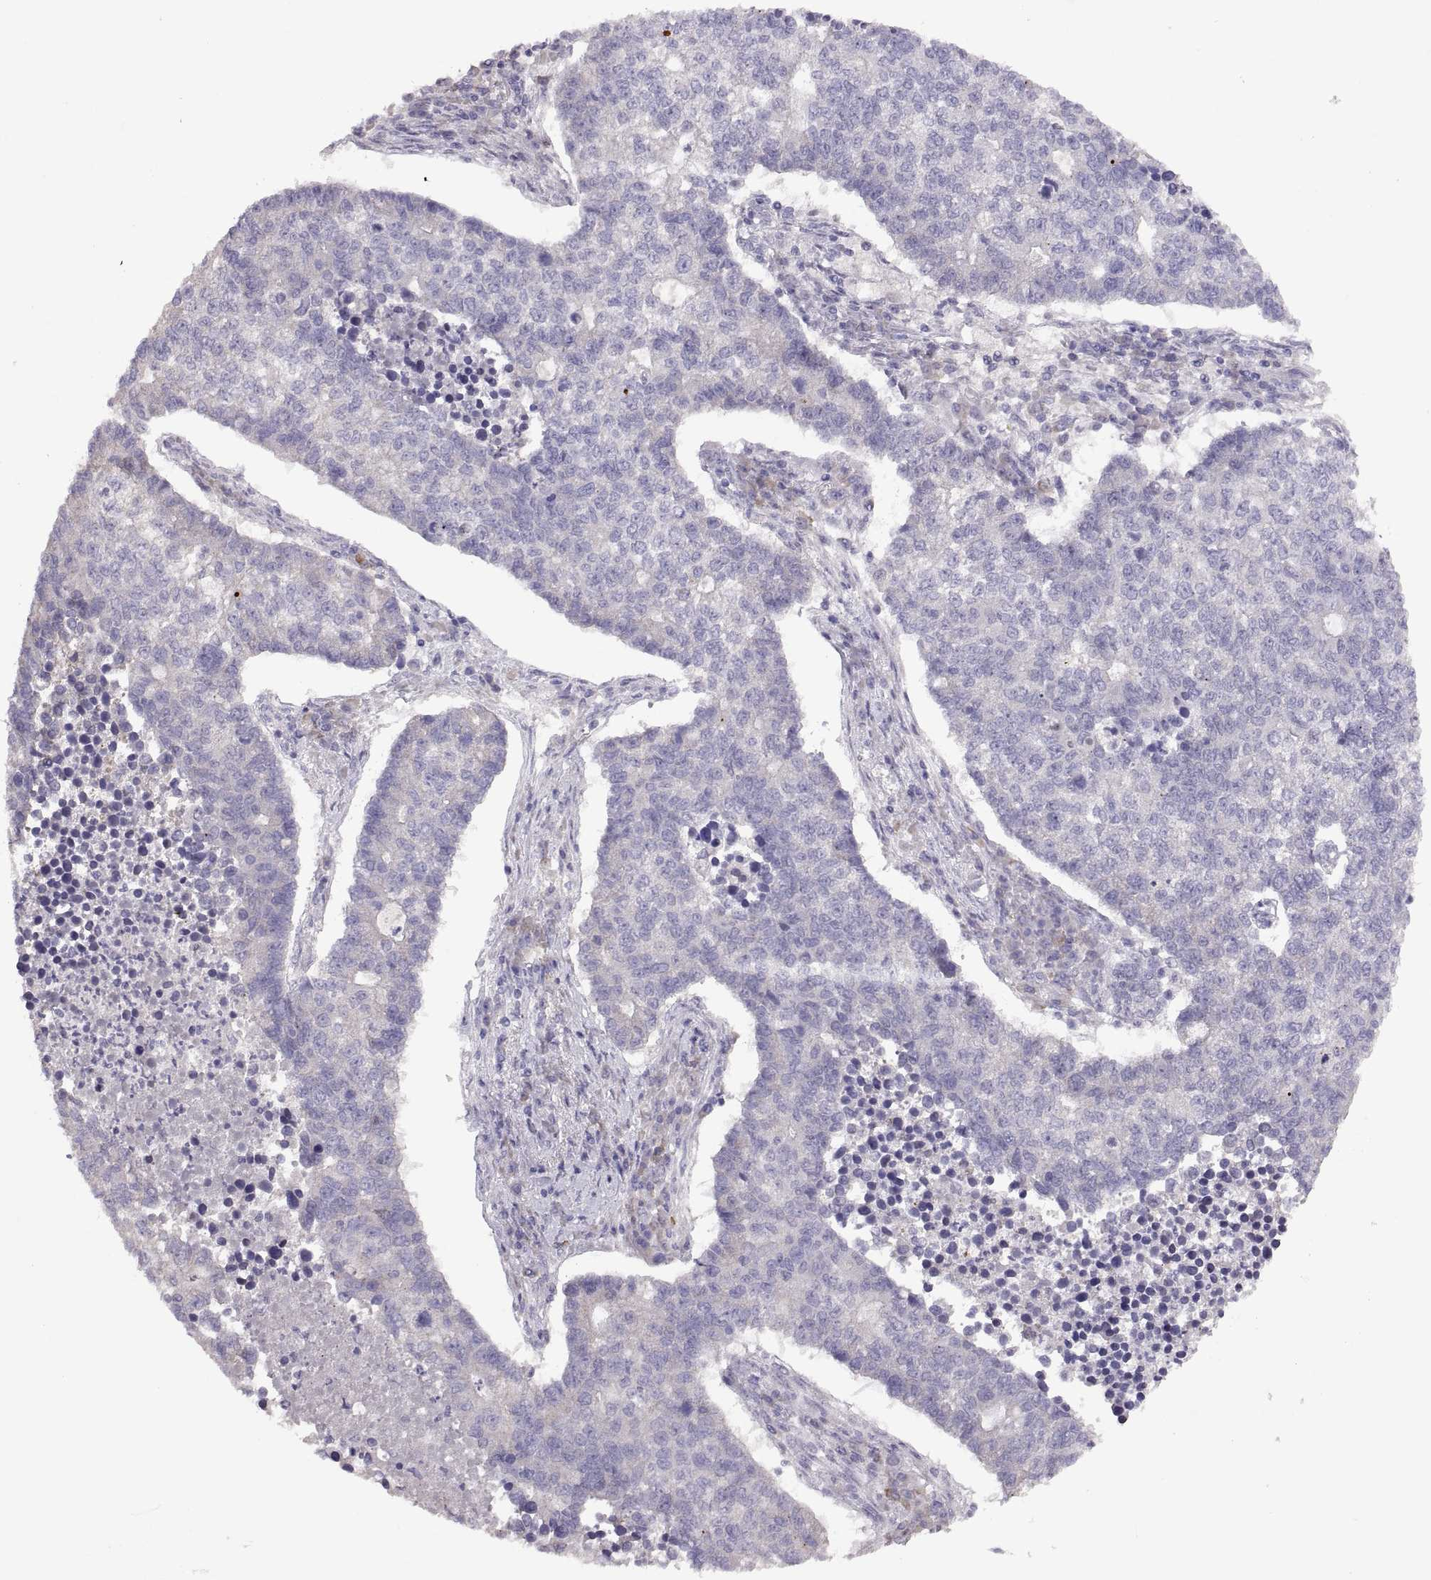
{"staining": {"intensity": "negative", "quantity": "none", "location": "none"}, "tissue": "lung cancer", "cell_type": "Tumor cells", "image_type": "cancer", "snomed": [{"axis": "morphology", "description": "Adenocarcinoma, NOS"}, {"axis": "topography", "description": "Lung"}], "caption": "Tumor cells show no significant staining in lung cancer (adenocarcinoma).", "gene": "TBX19", "patient": {"sex": "male", "age": 57}}